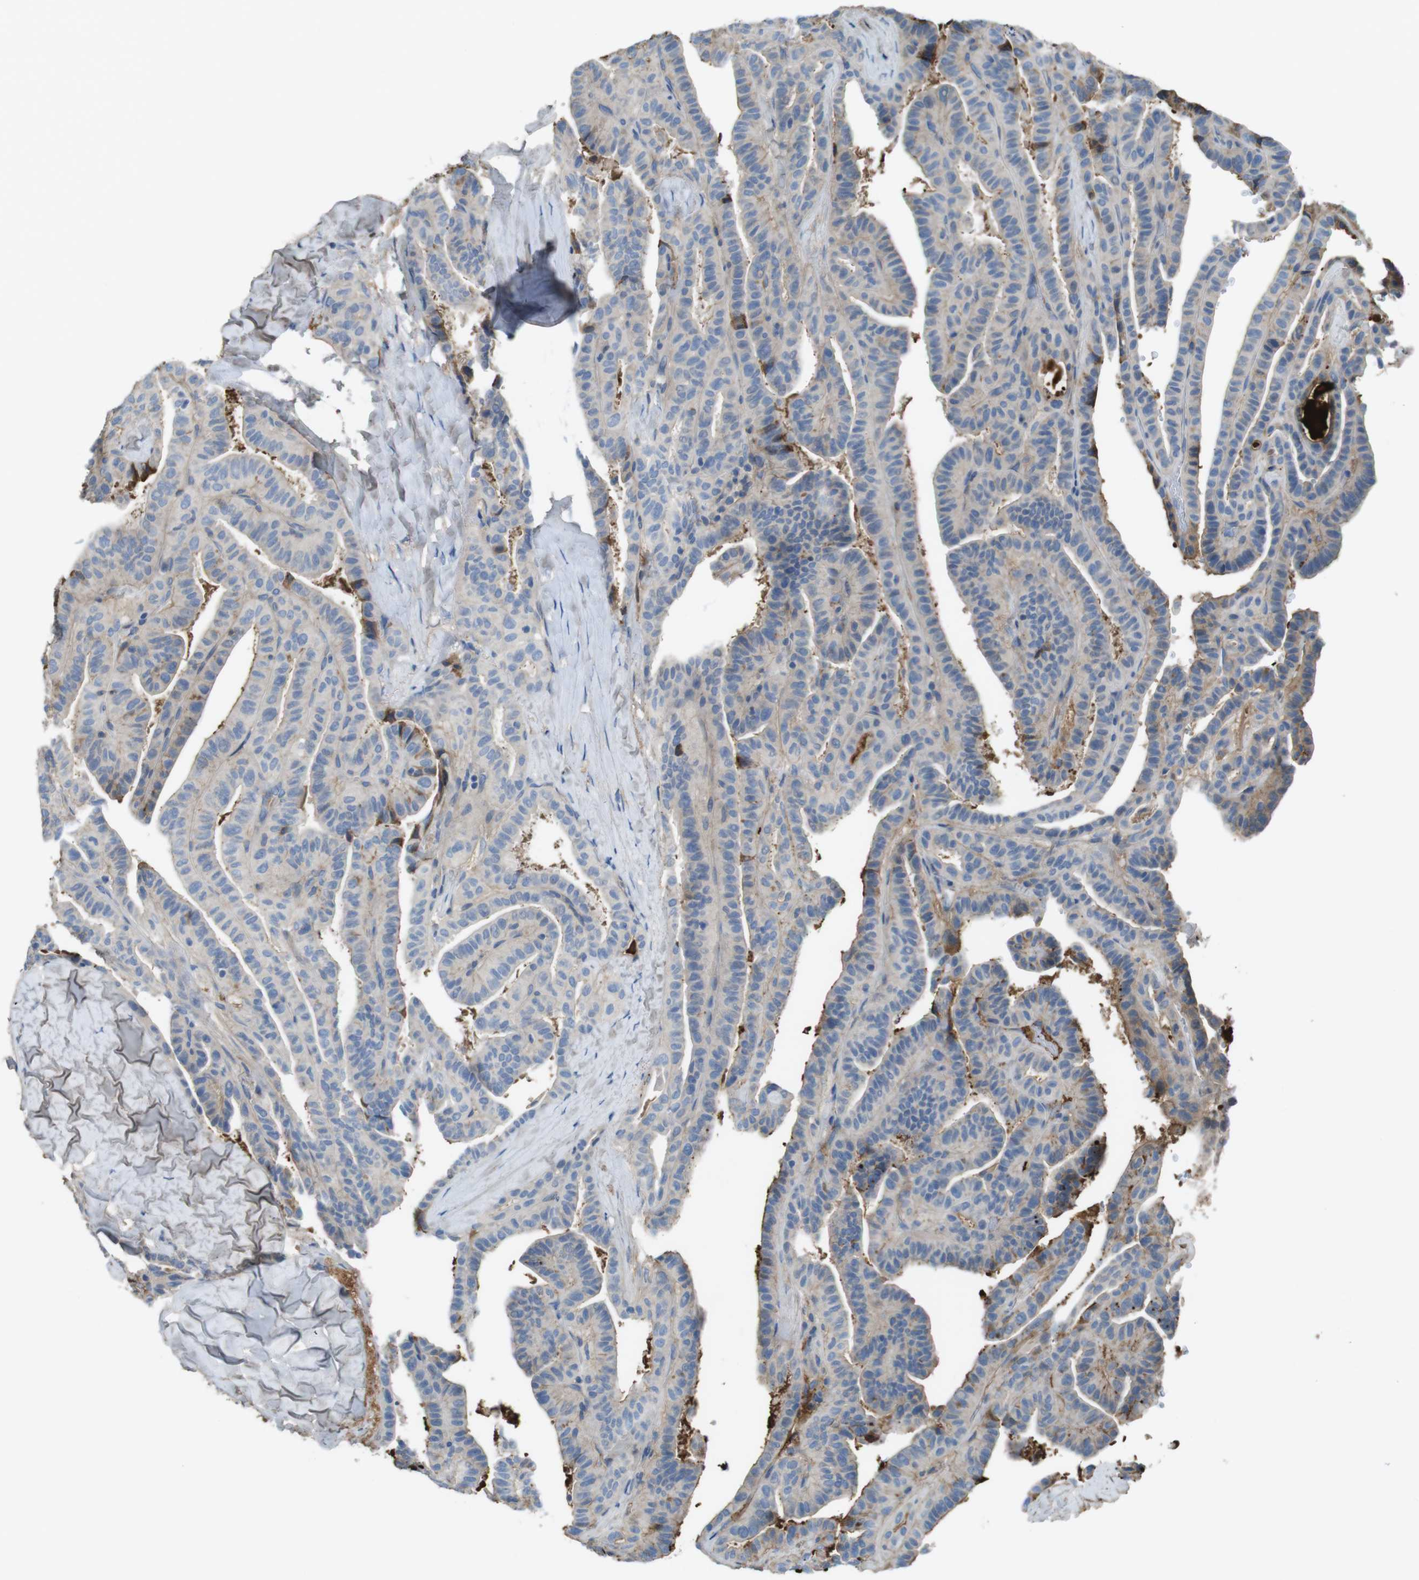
{"staining": {"intensity": "negative", "quantity": "none", "location": "none"}, "tissue": "thyroid cancer", "cell_type": "Tumor cells", "image_type": "cancer", "snomed": [{"axis": "morphology", "description": "Papillary adenocarcinoma, NOS"}, {"axis": "topography", "description": "Thyroid gland"}], "caption": "High power microscopy photomicrograph of an IHC photomicrograph of papillary adenocarcinoma (thyroid), revealing no significant positivity in tumor cells.", "gene": "LTBP4", "patient": {"sex": "male", "age": 77}}